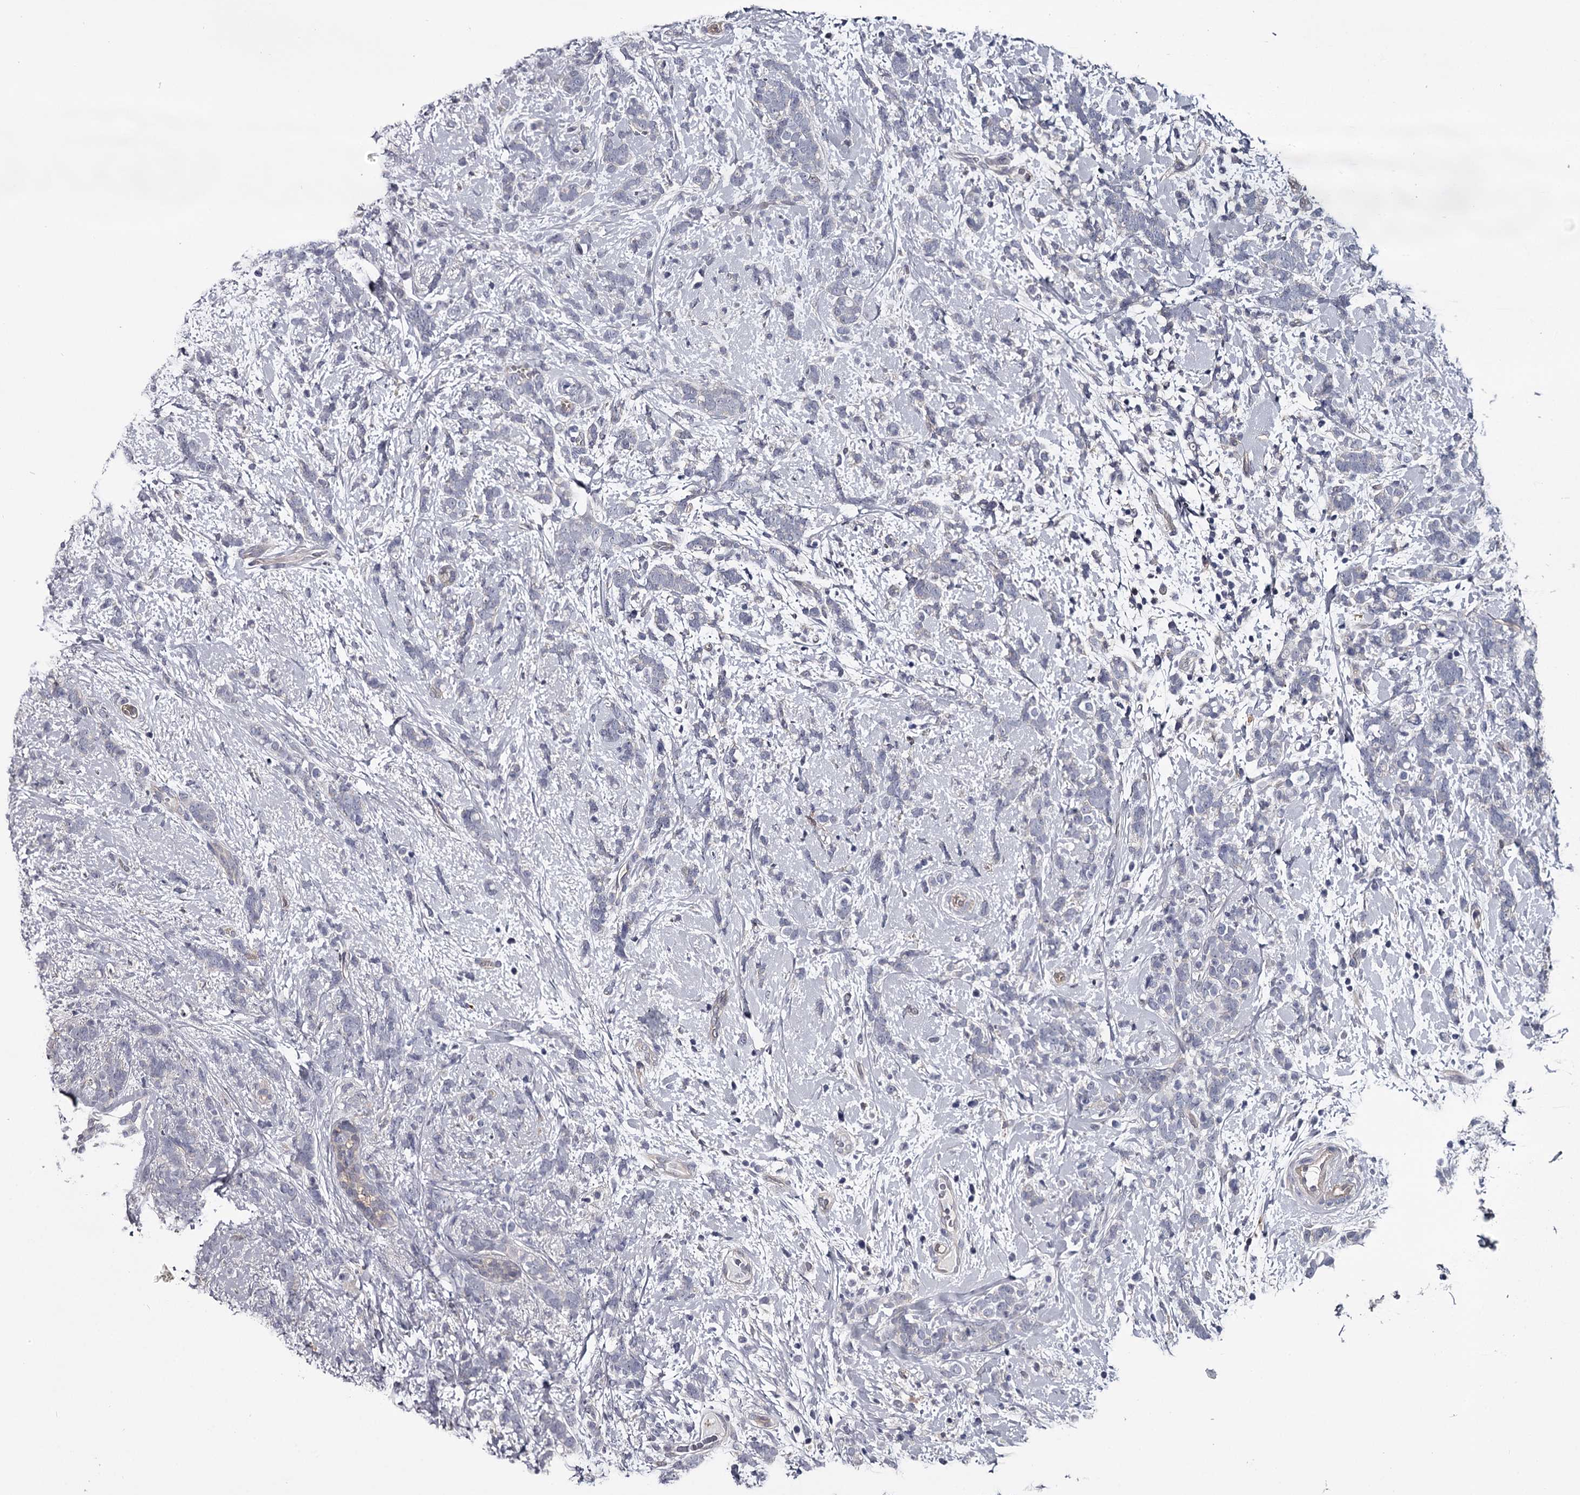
{"staining": {"intensity": "negative", "quantity": "none", "location": "none"}, "tissue": "breast cancer", "cell_type": "Tumor cells", "image_type": "cancer", "snomed": [{"axis": "morphology", "description": "Lobular carcinoma"}, {"axis": "topography", "description": "Breast"}], "caption": "The histopathology image exhibits no staining of tumor cells in breast cancer. The staining is performed using DAB brown chromogen with nuclei counter-stained in using hematoxylin.", "gene": "GSTO1", "patient": {"sex": "female", "age": 58}}